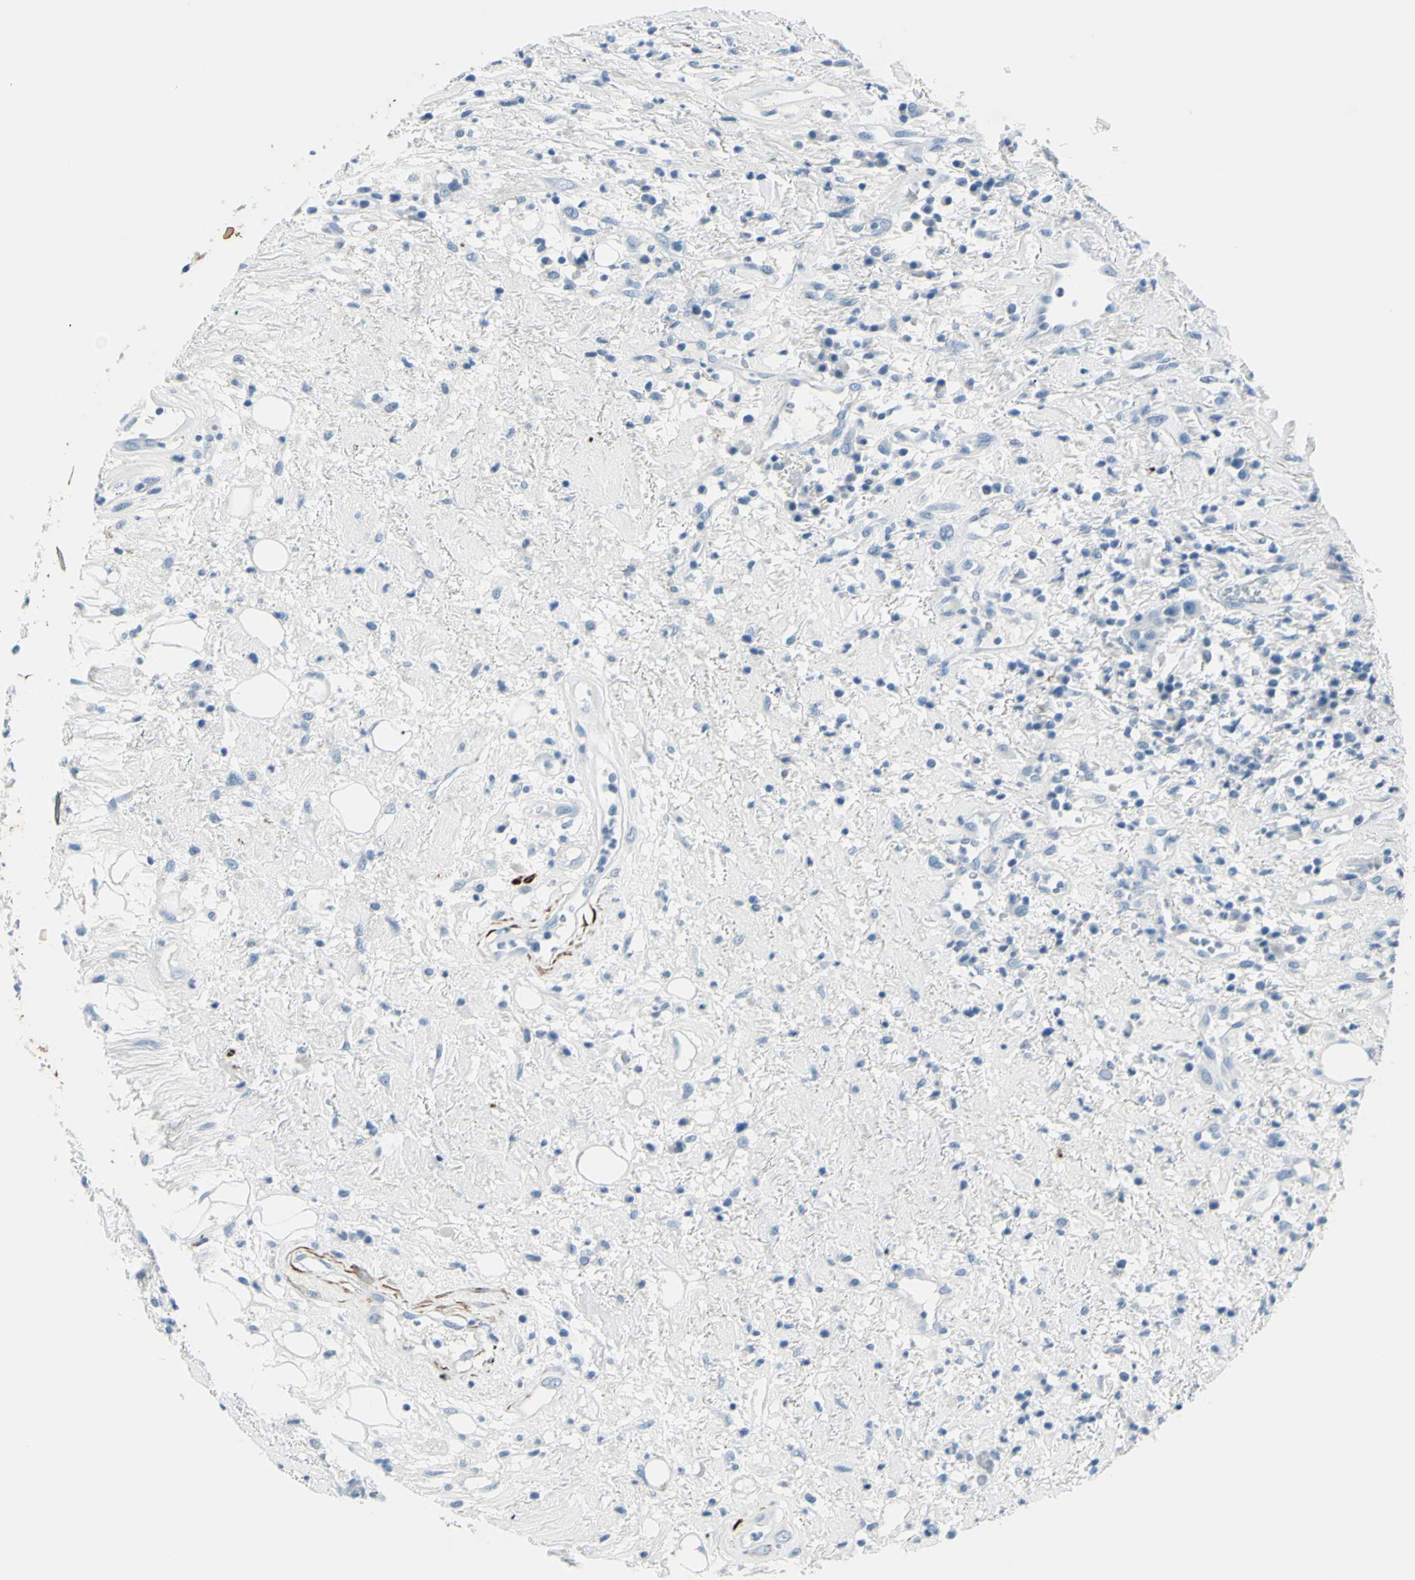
{"staining": {"intensity": "negative", "quantity": "none", "location": "none"}, "tissue": "head and neck cancer", "cell_type": "Tumor cells", "image_type": "cancer", "snomed": [{"axis": "morphology", "description": "Squamous cell carcinoma, NOS"}, {"axis": "topography", "description": "Head-Neck"}], "caption": "Head and neck cancer stained for a protein using immunohistochemistry (IHC) displays no expression tumor cells.", "gene": "CDH15", "patient": {"sex": "male", "age": 62}}